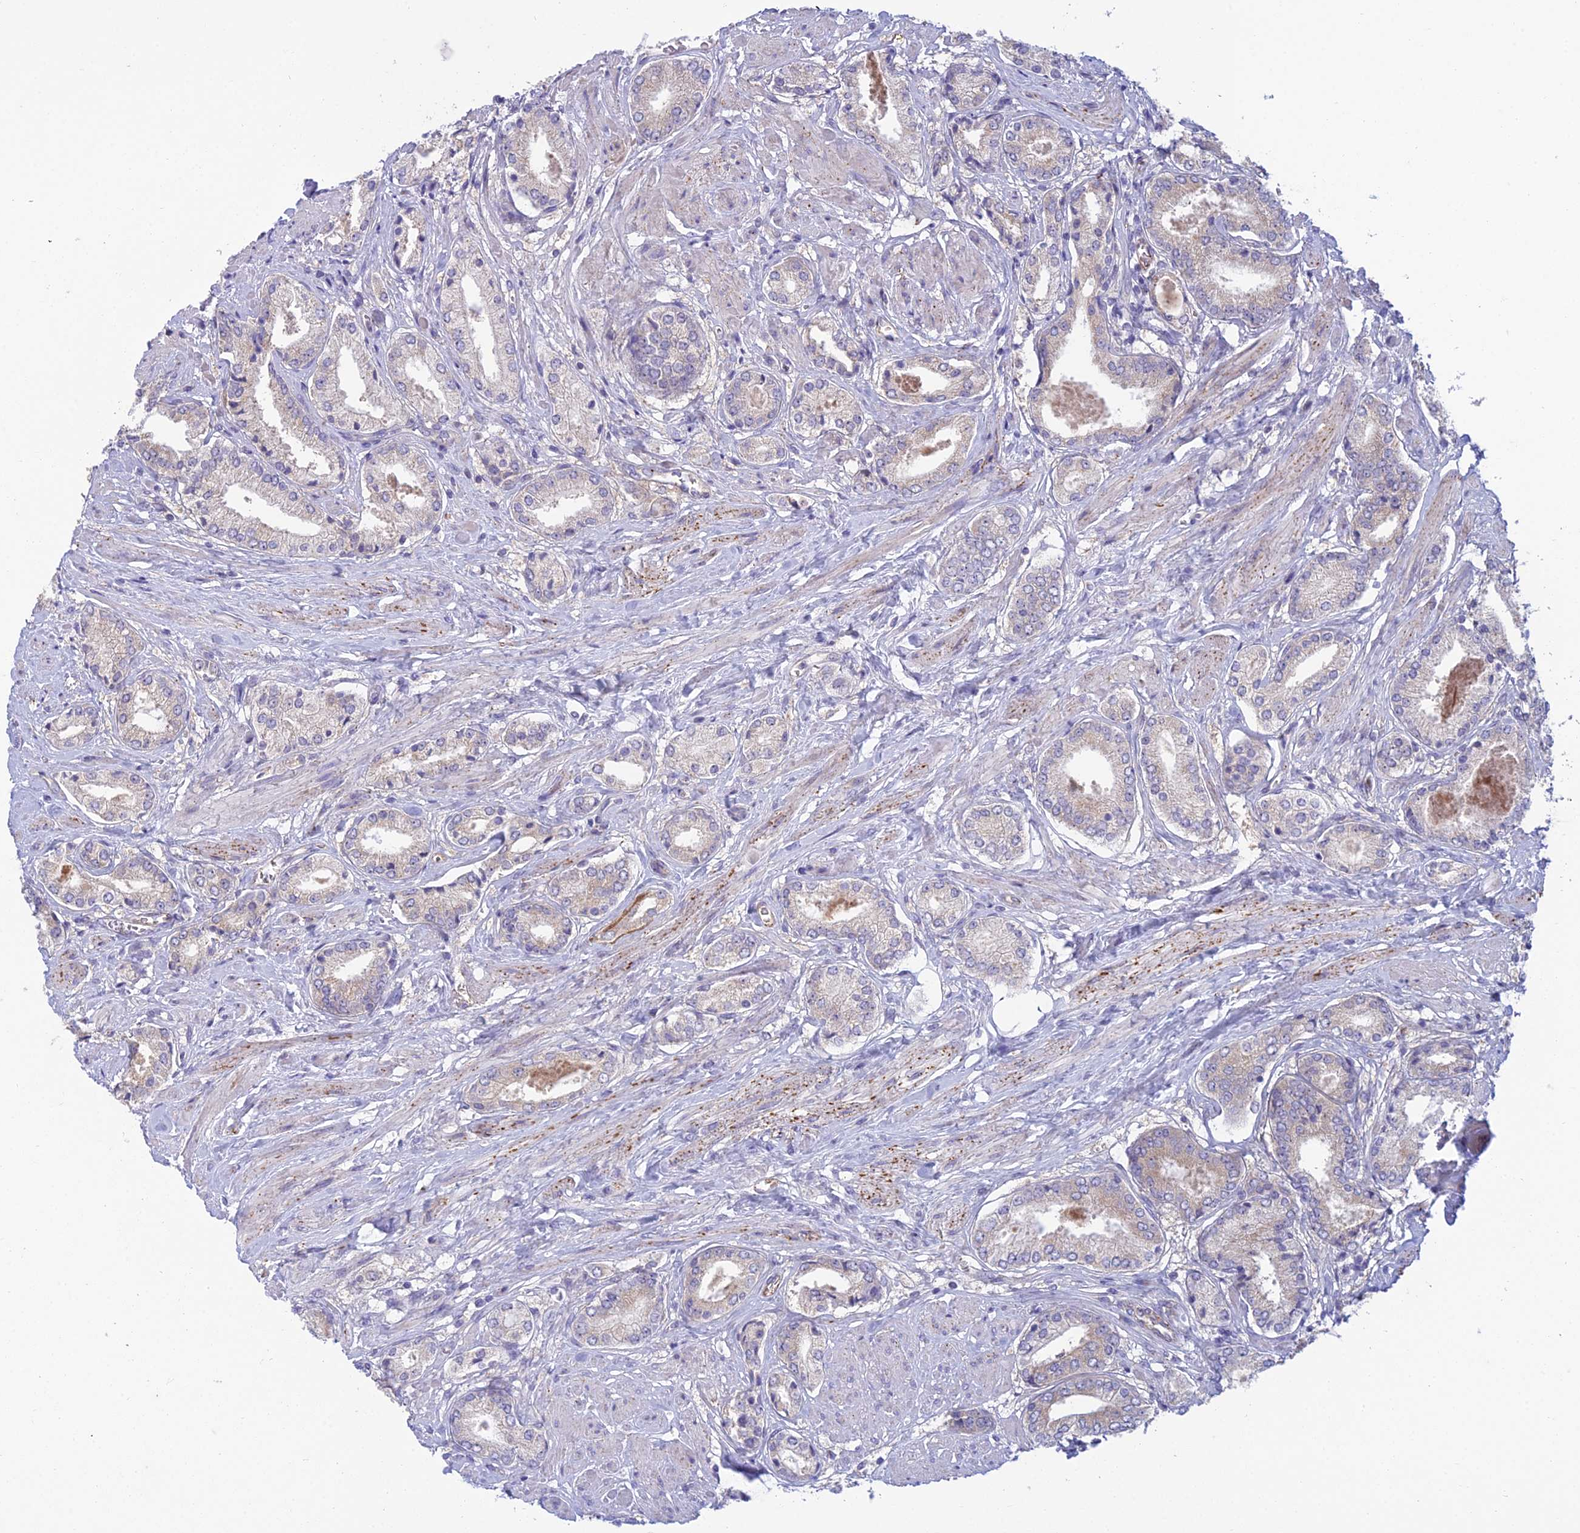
{"staining": {"intensity": "negative", "quantity": "none", "location": "none"}, "tissue": "prostate cancer", "cell_type": "Tumor cells", "image_type": "cancer", "snomed": [{"axis": "morphology", "description": "Adenocarcinoma, High grade"}, {"axis": "topography", "description": "Prostate and seminal vesicle, NOS"}], "caption": "A high-resolution photomicrograph shows immunohistochemistry staining of prostate cancer (high-grade adenocarcinoma), which exhibits no significant positivity in tumor cells.", "gene": "DUS2", "patient": {"sex": "male", "age": 64}}